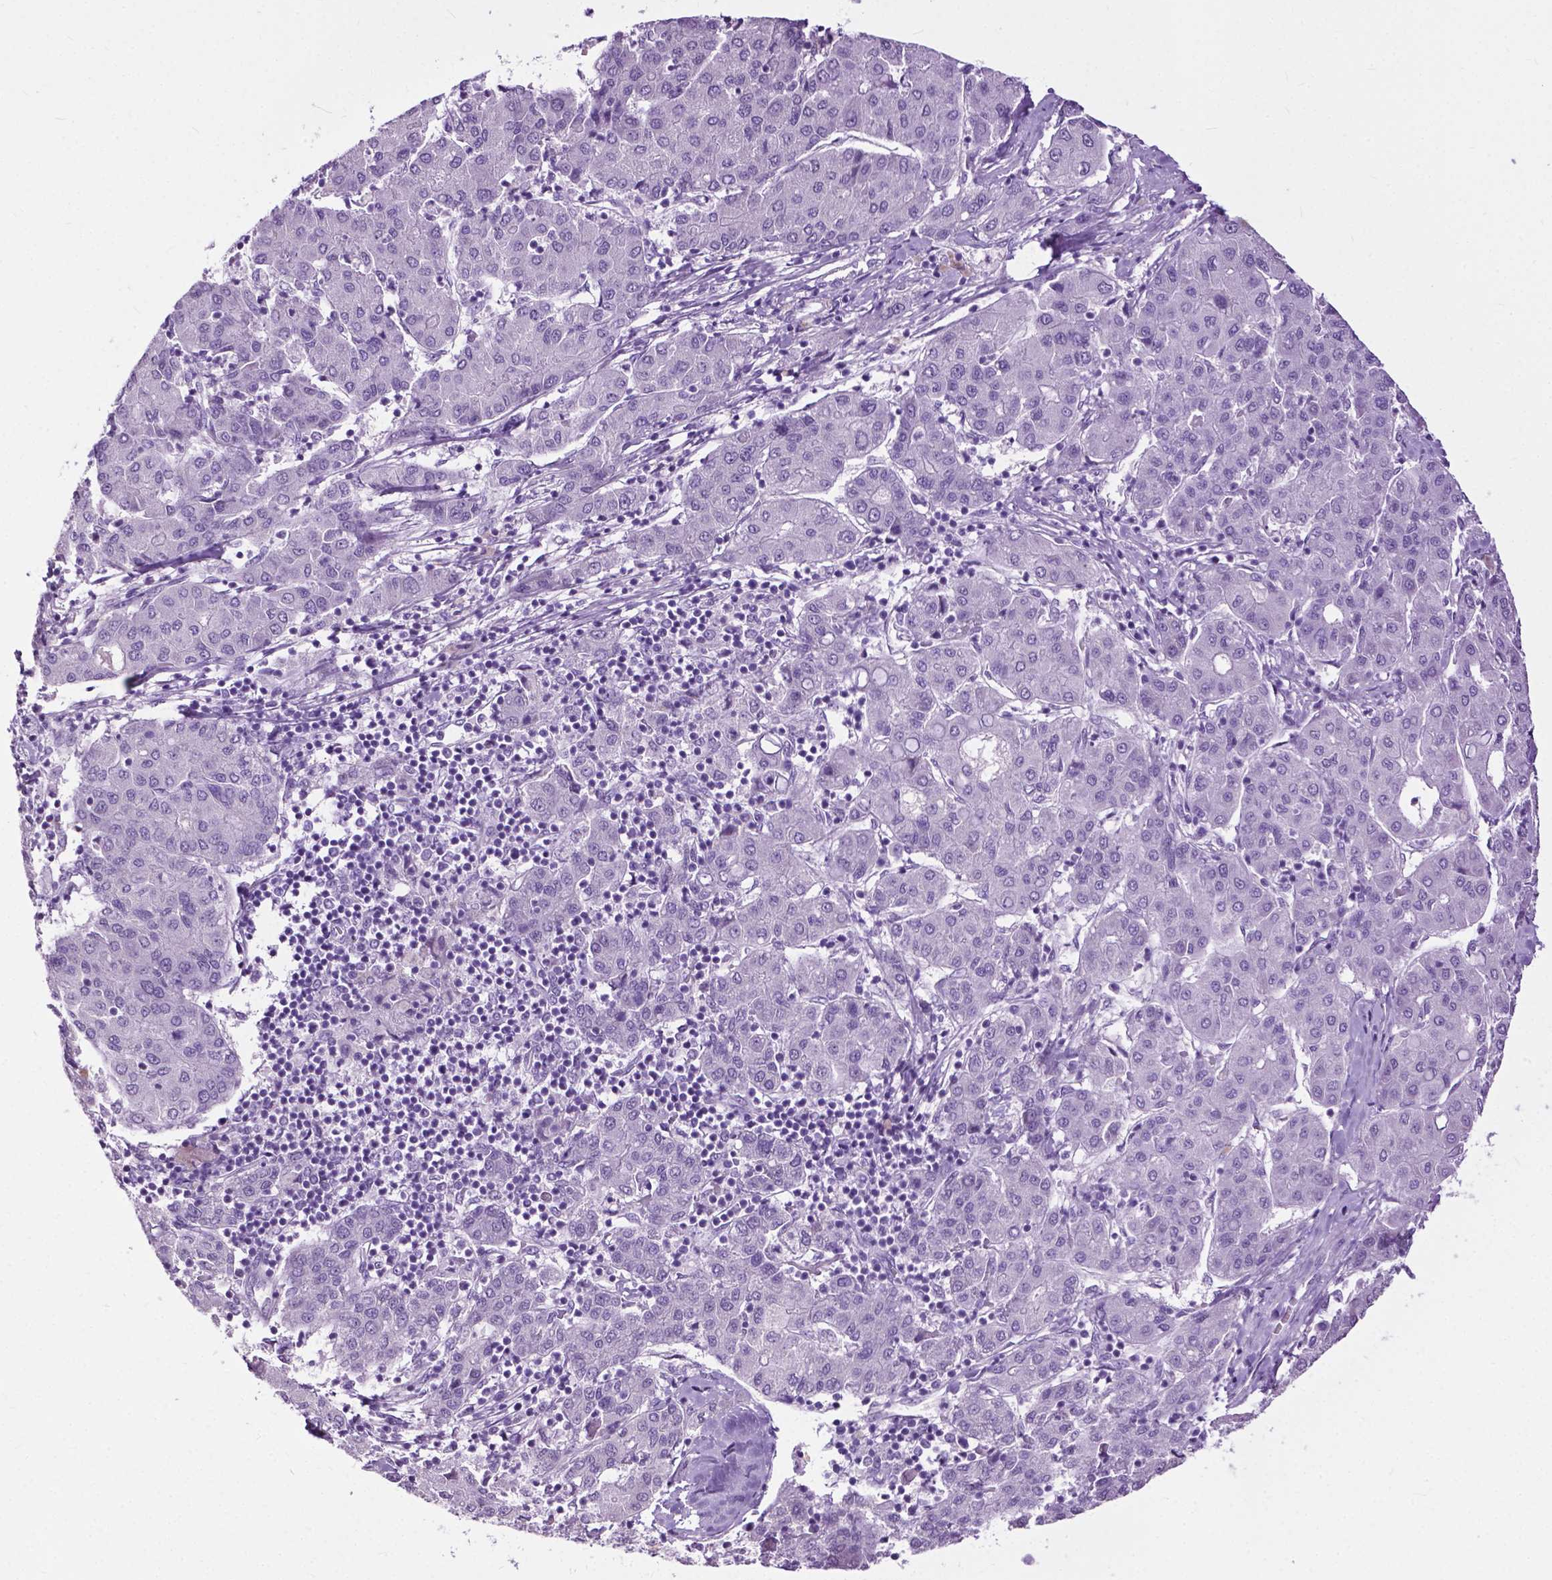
{"staining": {"intensity": "negative", "quantity": "none", "location": "none"}, "tissue": "liver cancer", "cell_type": "Tumor cells", "image_type": "cancer", "snomed": [{"axis": "morphology", "description": "Carcinoma, Hepatocellular, NOS"}, {"axis": "topography", "description": "Liver"}], "caption": "DAB (3,3'-diaminobenzidine) immunohistochemical staining of liver cancer demonstrates no significant expression in tumor cells.", "gene": "GPR37L1", "patient": {"sex": "male", "age": 65}}